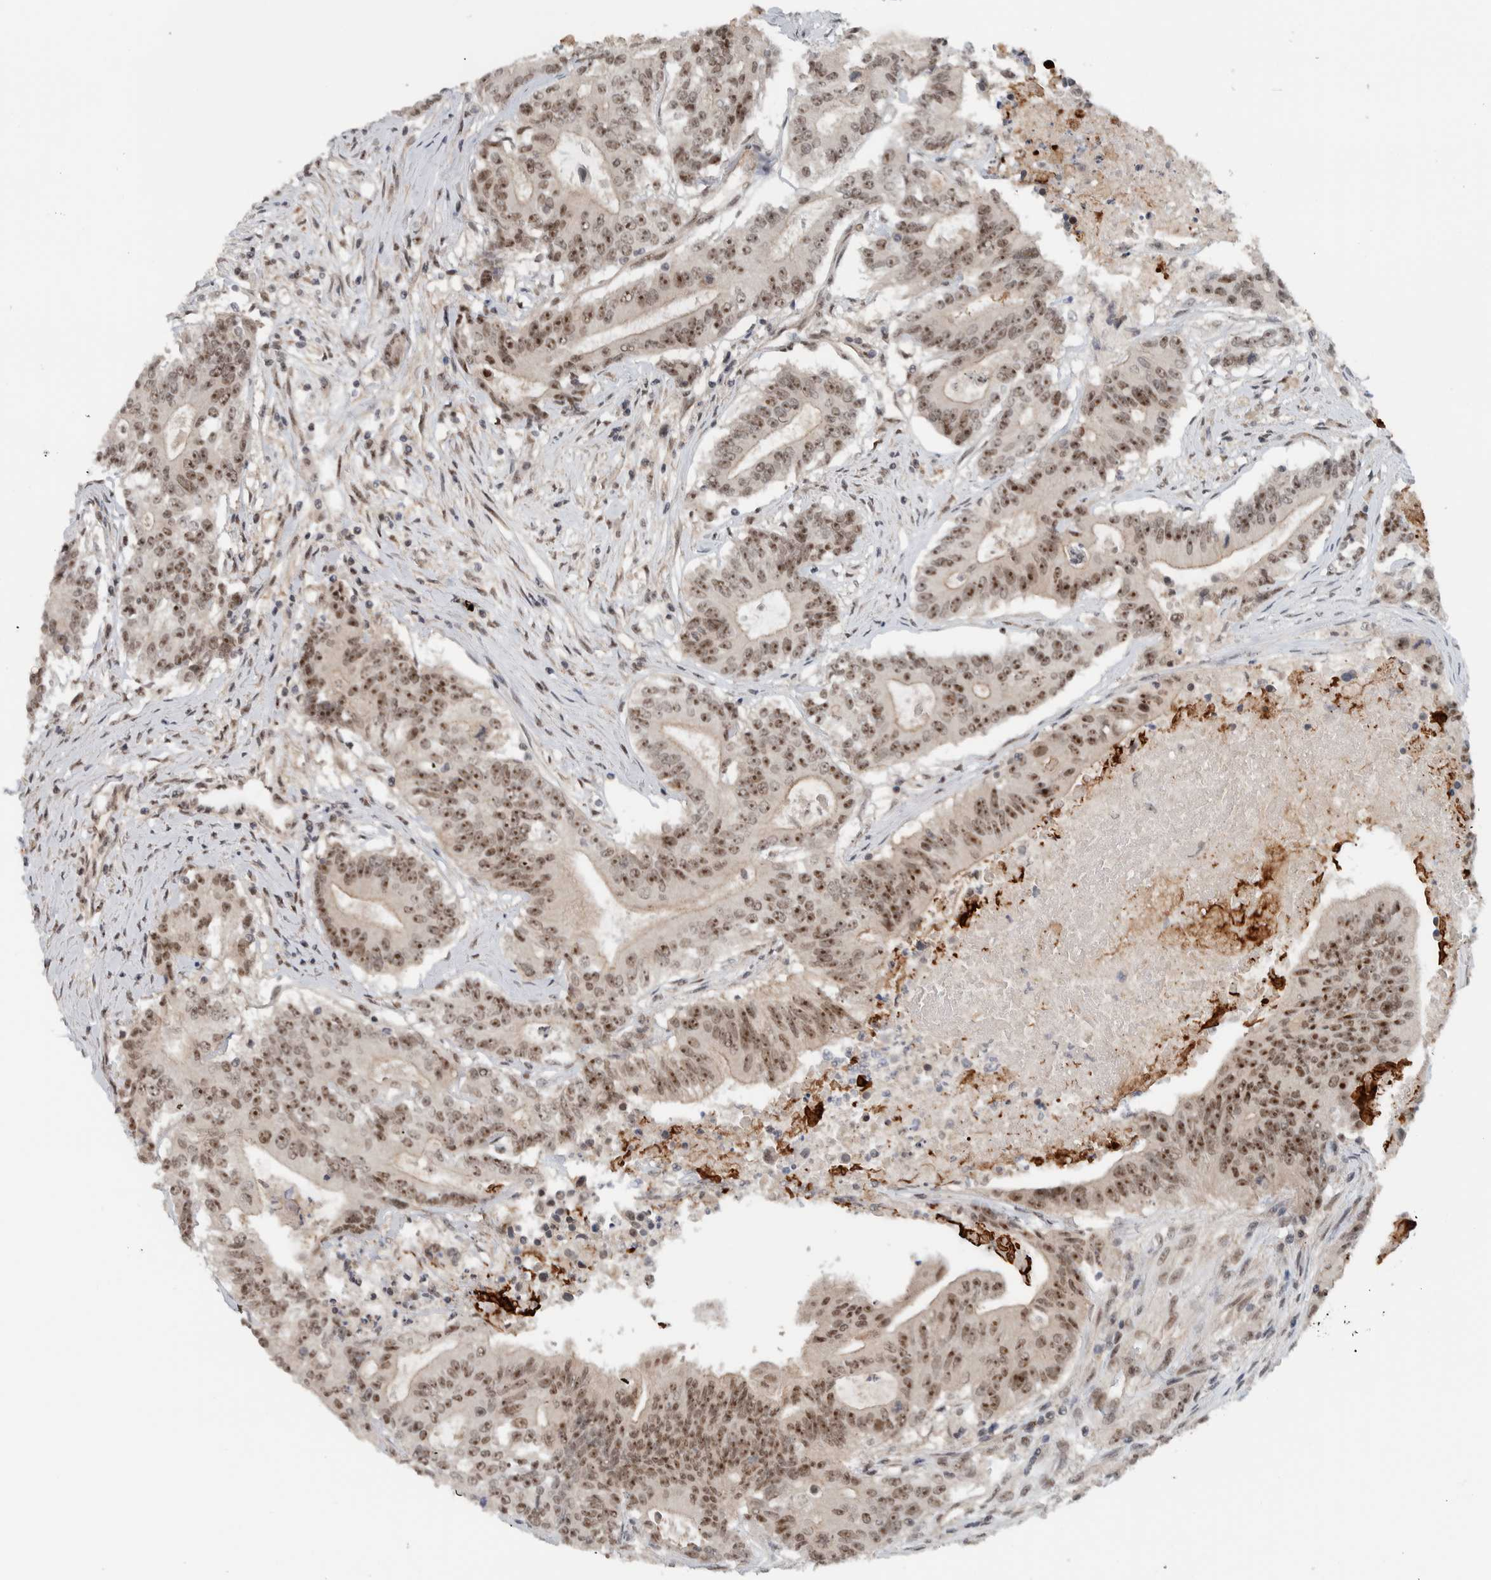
{"staining": {"intensity": "moderate", "quantity": ">75%", "location": "nuclear"}, "tissue": "colorectal cancer", "cell_type": "Tumor cells", "image_type": "cancer", "snomed": [{"axis": "morphology", "description": "Adenocarcinoma, NOS"}, {"axis": "topography", "description": "Colon"}], "caption": "A photomicrograph of human colorectal cancer stained for a protein displays moderate nuclear brown staining in tumor cells.", "gene": "ZFP91", "patient": {"sex": "female", "age": 77}}